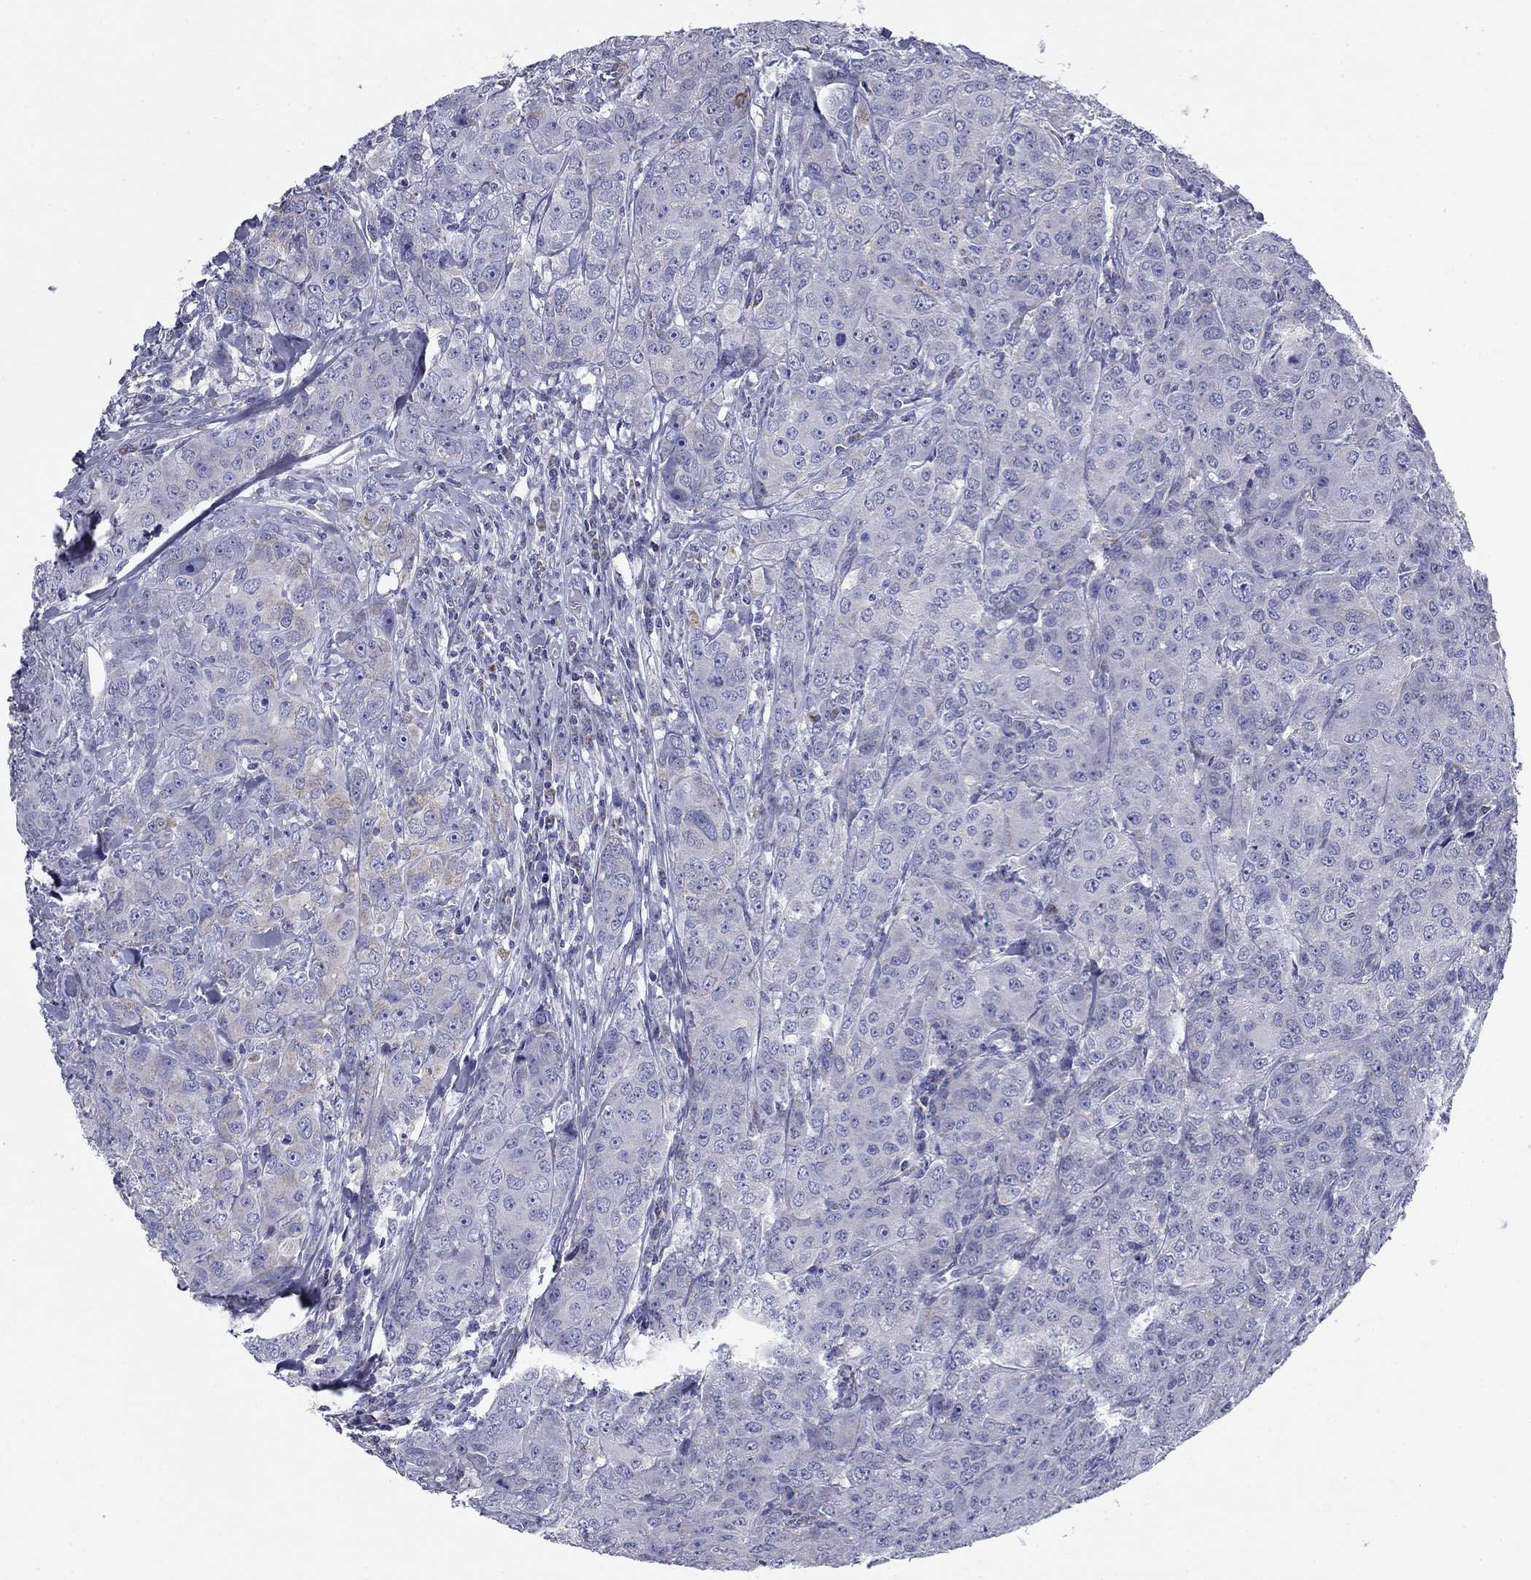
{"staining": {"intensity": "negative", "quantity": "none", "location": "none"}, "tissue": "breast cancer", "cell_type": "Tumor cells", "image_type": "cancer", "snomed": [{"axis": "morphology", "description": "Duct carcinoma"}, {"axis": "topography", "description": "Breast"}], "caption": "Photomicrograph shows no significant protein staining in tumor cells of breast cancer. (DAB IHC with hematoxylin counter stain).", "gene": "NDUFA4L2", "patient": {"sex": "female", "age": 43}}